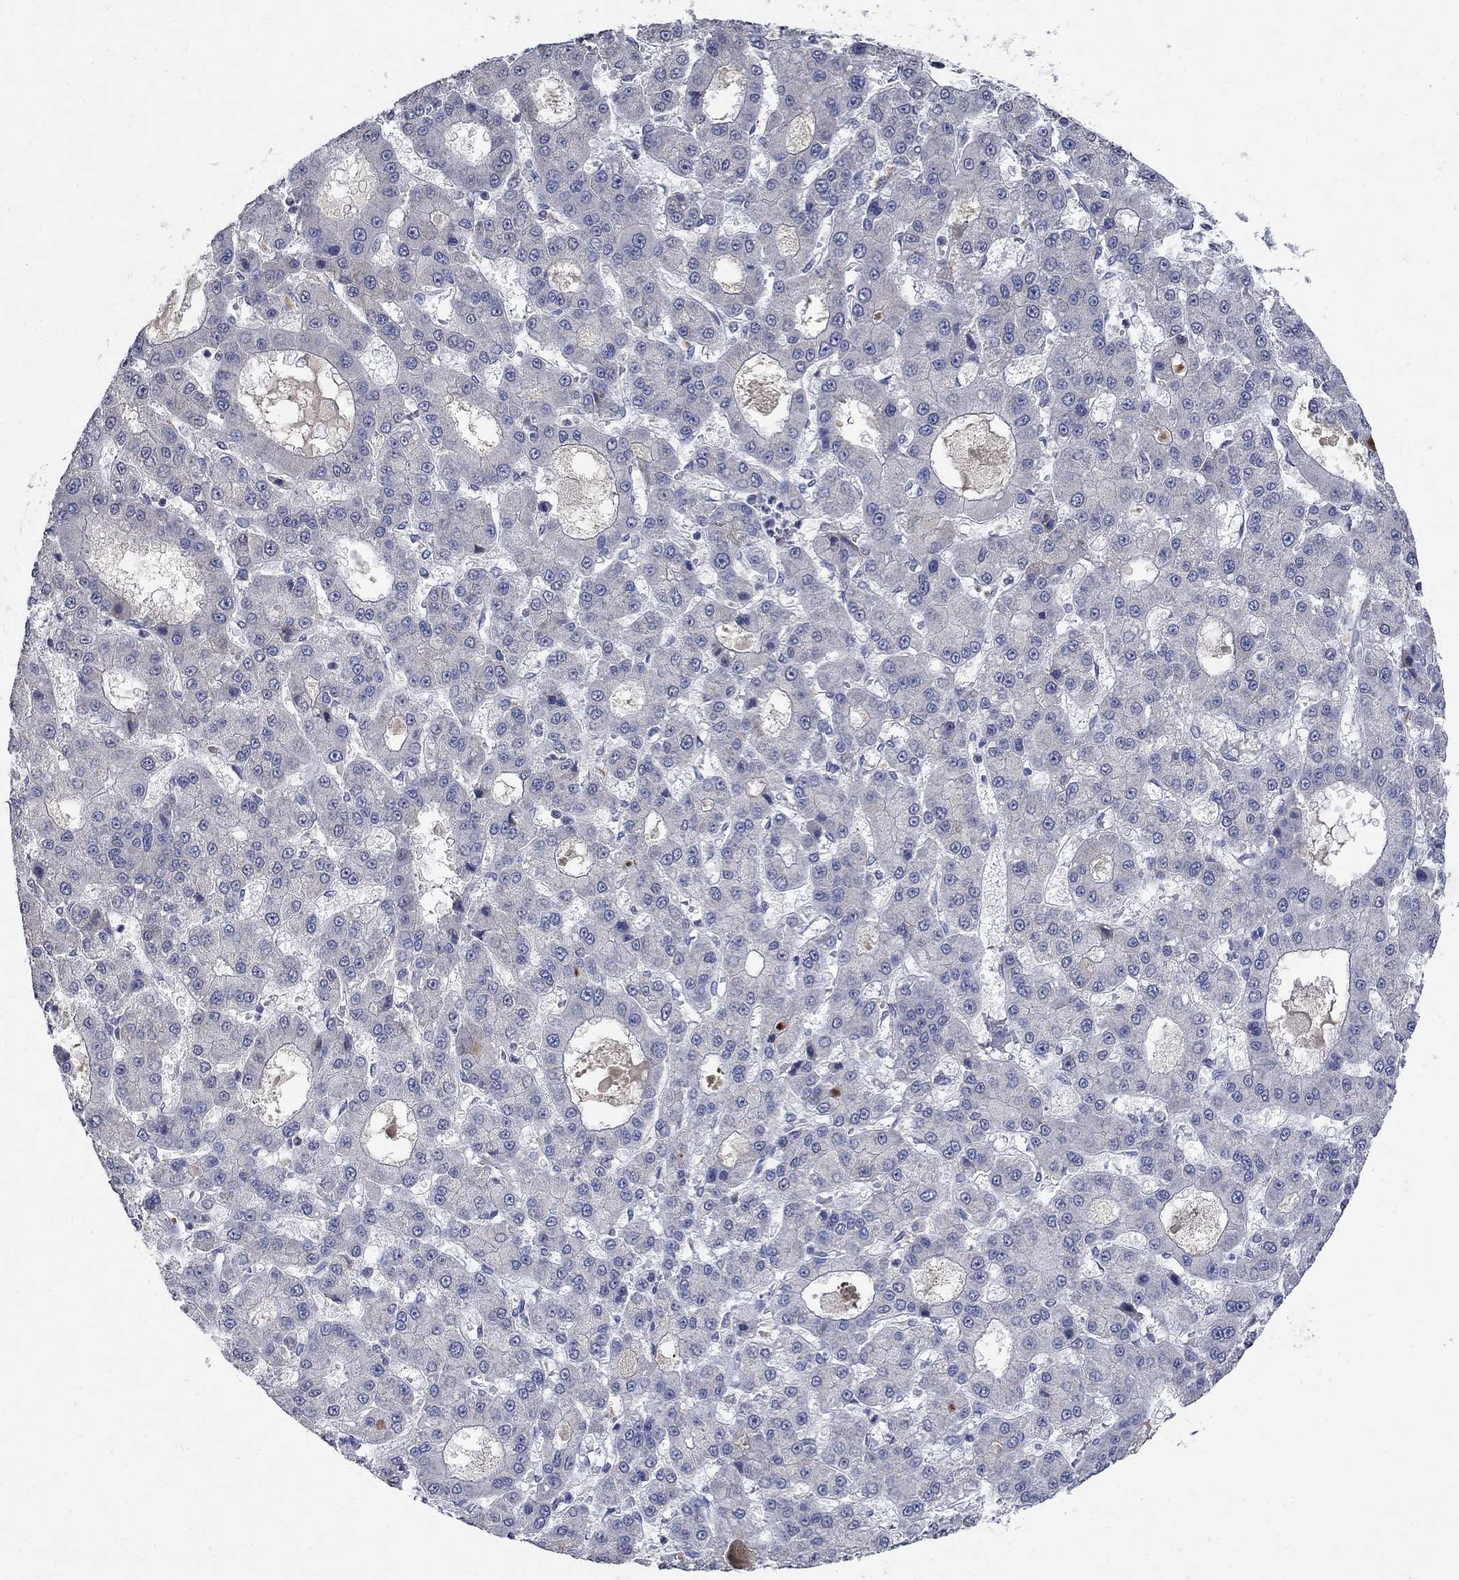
{"staining": {"intensity": "negative", "quantity": "none", "location": "none"}, "tissue": "liver cancer", "cell_type": "Tumor cells", "image_type": "cancer", "snomed": [{"axis": "morphology", "description": "Carcinoma, Hepatocellular, NOS"}, {"axis": "topography", "description": "Liver"}], "caption": "Immunohistochemistry (IHC) histopathology image of neoplastic tissue: human liver hepatocellular carcinoma stained with DAB (3,3'-diaminobenzidine) demonstrates no significant protein staining in tumor cells. (Brightfield microscopy of DAB (3,3'-diaminobenzidine) immunohistochemistry at high magnification).", "gene": "TMEM169", "patient": {"sex": "male", "age": 70}}